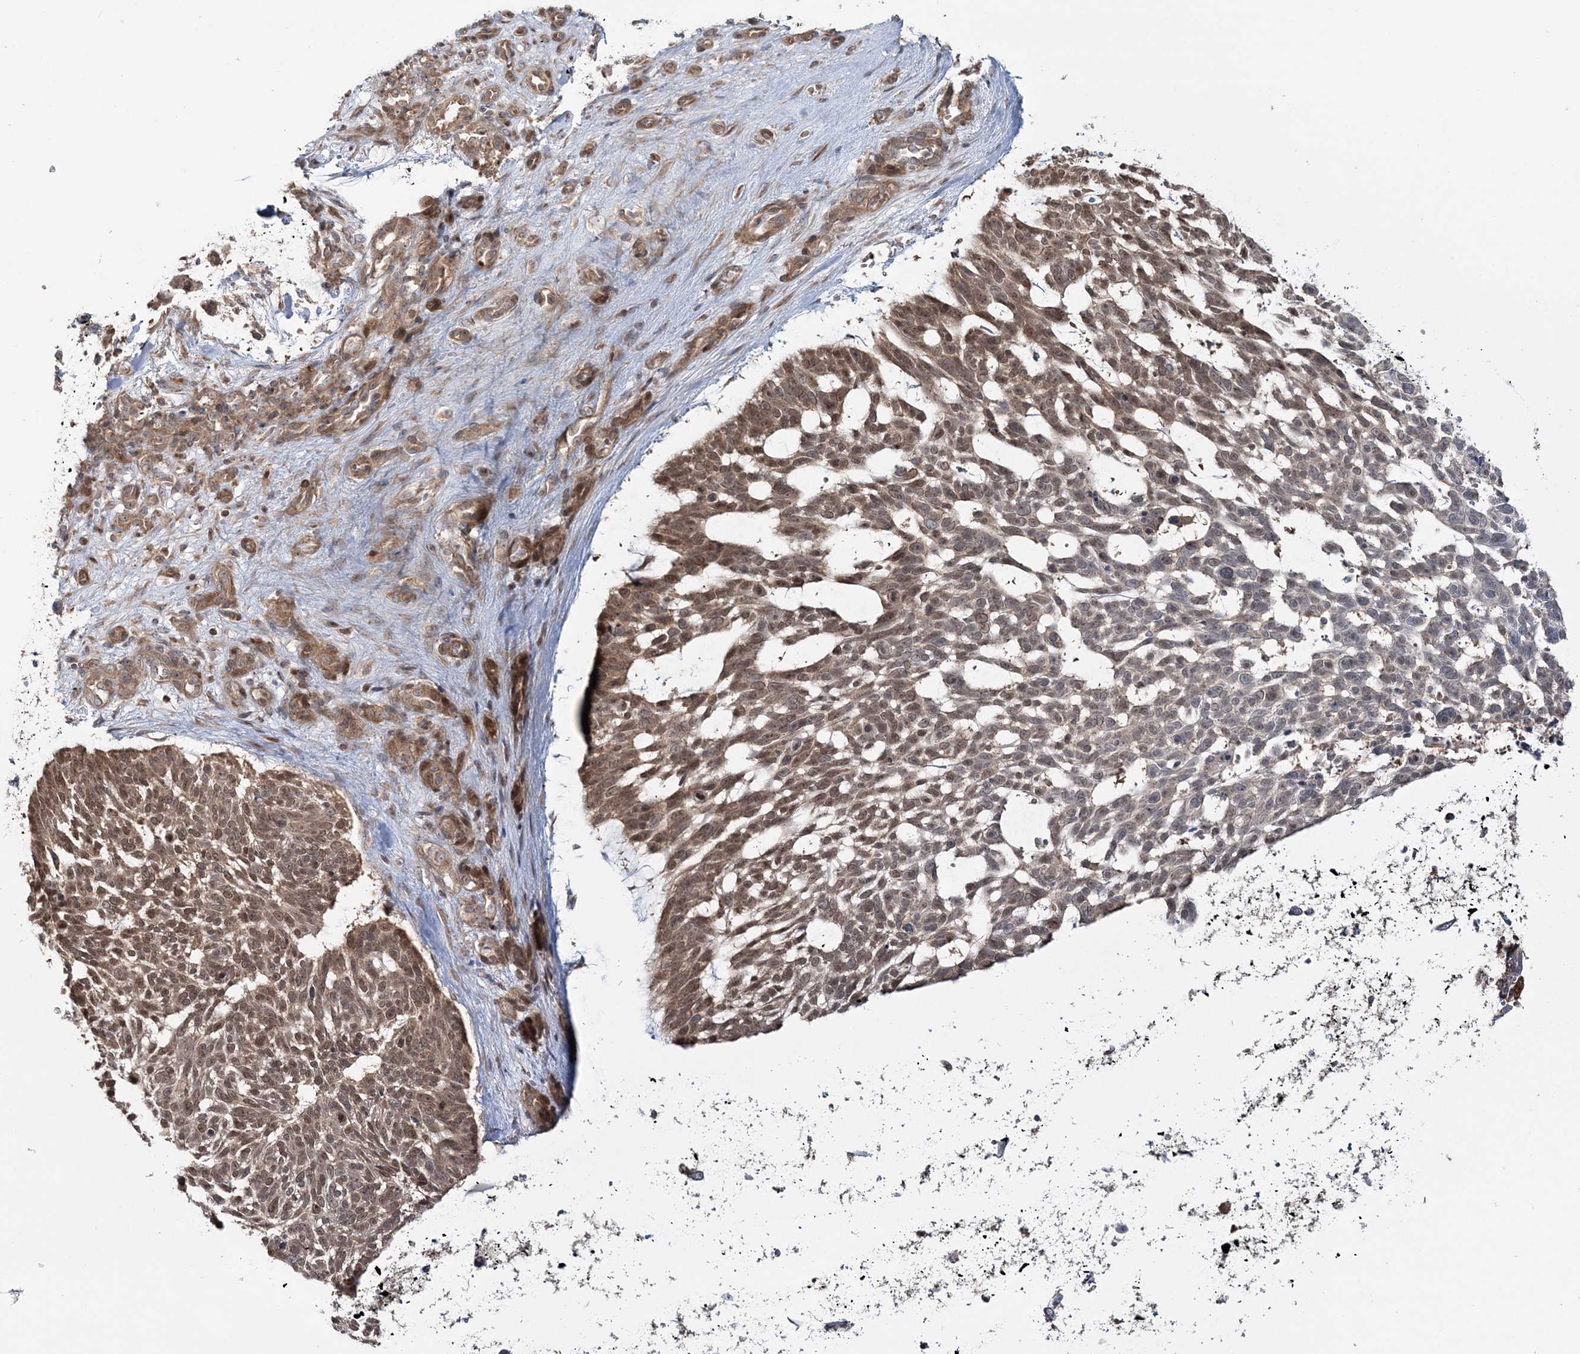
{"staining": {"intensity": "moderate", "quantity": ">75%", "location": "cytoplasmic/membranous,nuclear"}, "tissue": "skin cancer", "cell_type": "Tumor cells", "image_type": "cancer", "snomed": [{"axis": "morphology", "description": "Basal cell carcinoma"}, {"axis": "topography", "description": "Skin"}], "caption": "This is a histology image of IHC staining of basal cell carcinoma (skin), which shows moderate staining in the cytoplasmic/membranous and nuclear of tumor cells.", "gene": "MOCS2", "patient": {"sex": "male", "age": 88}}